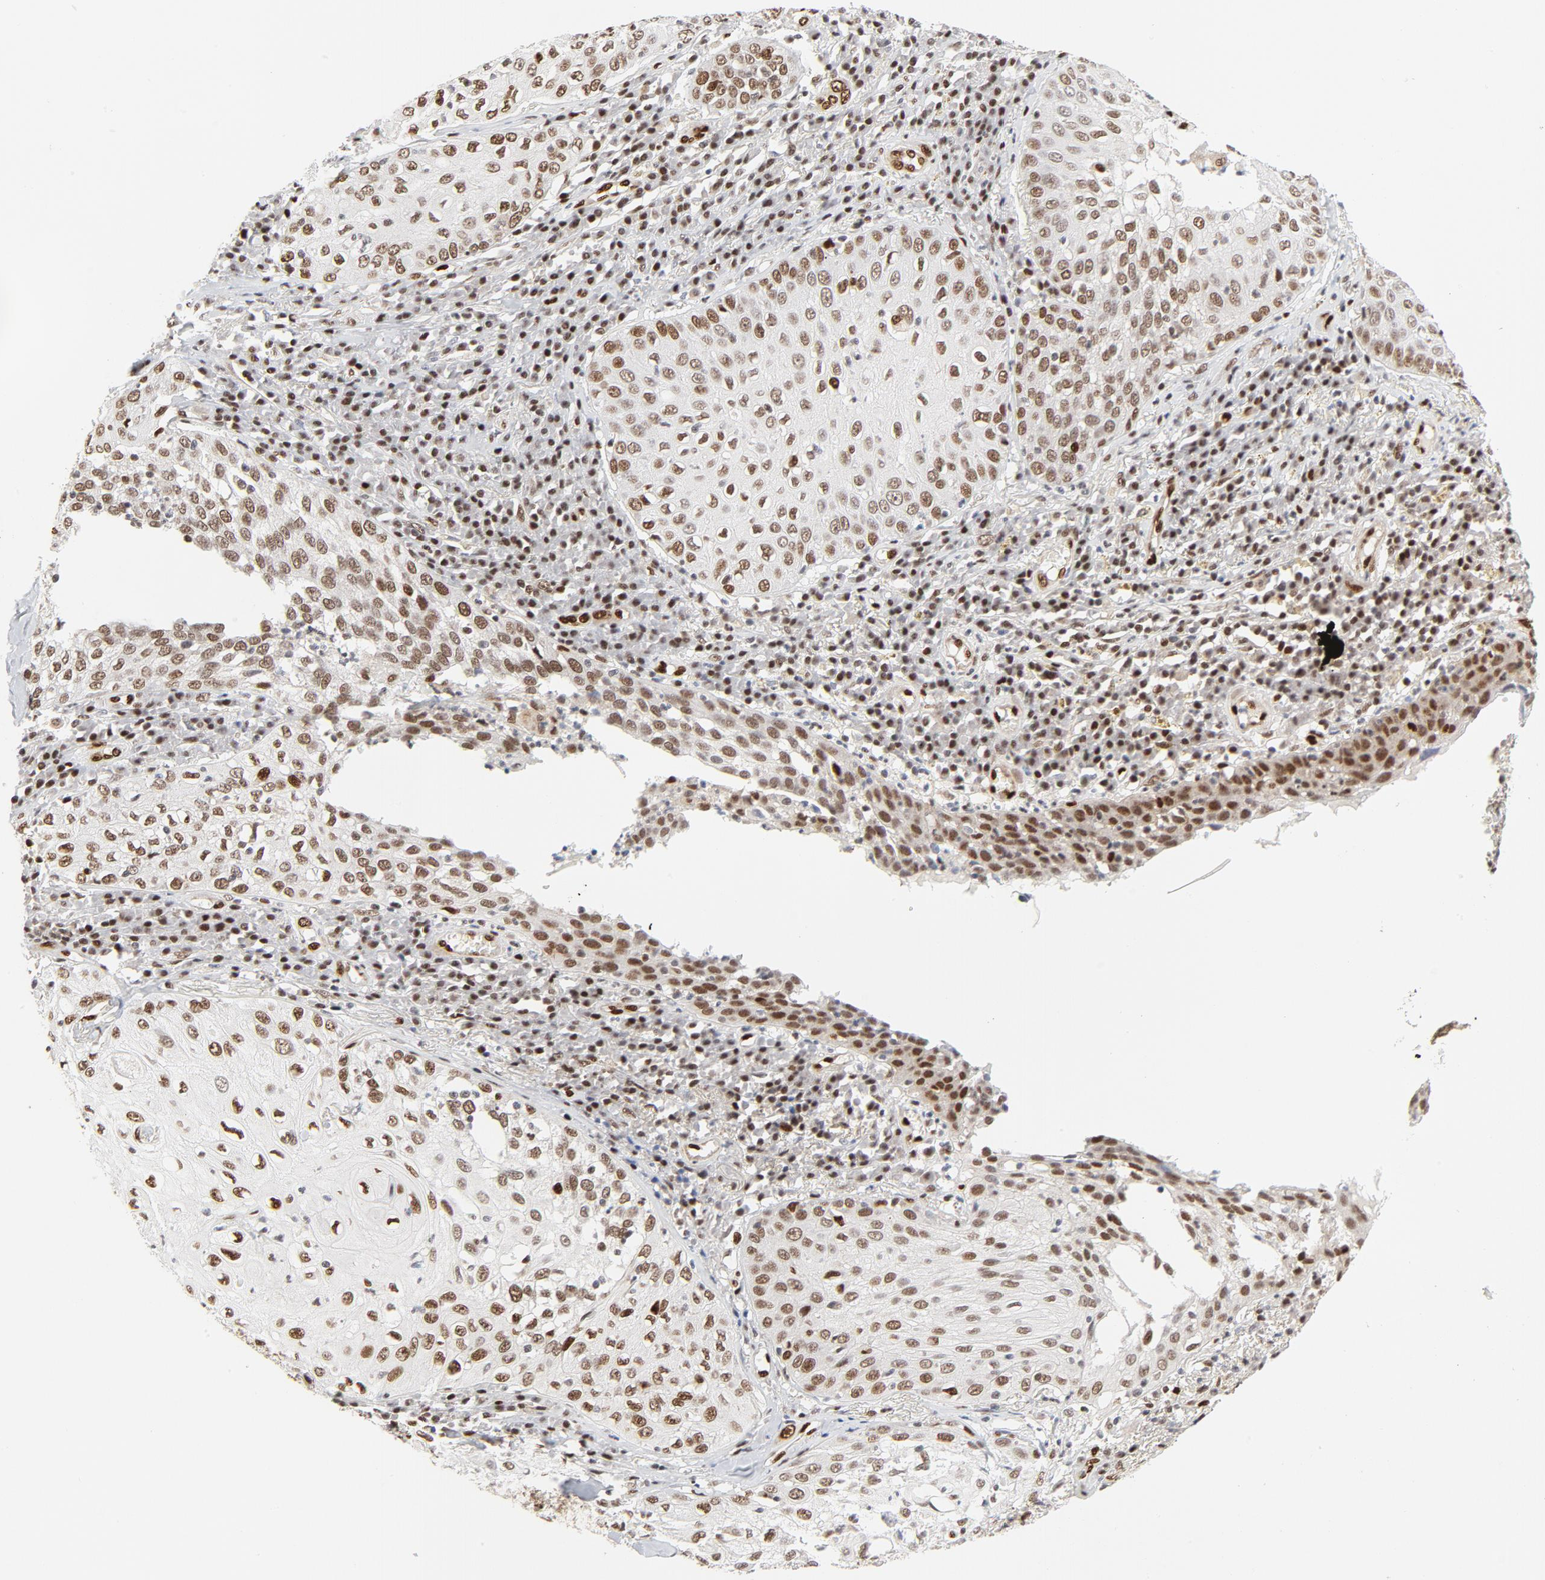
{"staining": {"intensity": "moderate", "quantity": ">75%", "location": "nuclear"}, "tissue": "skin cancer", "cell_type": "Tumor cells", "image_type": "cancer", "snomed": [{"axis": "morphology", "description": "Squamous cell carcinoma, NOS"}, {"axis": "topography", "description": "Skin"}], "caption": "Immunohistochemical staining of skin cancer demonstrates moderate nuclear protein positivity in approximately >75% of tumor cells.", "gene": "MEF2A", "patient": {"sex": "male", "age": 65}}